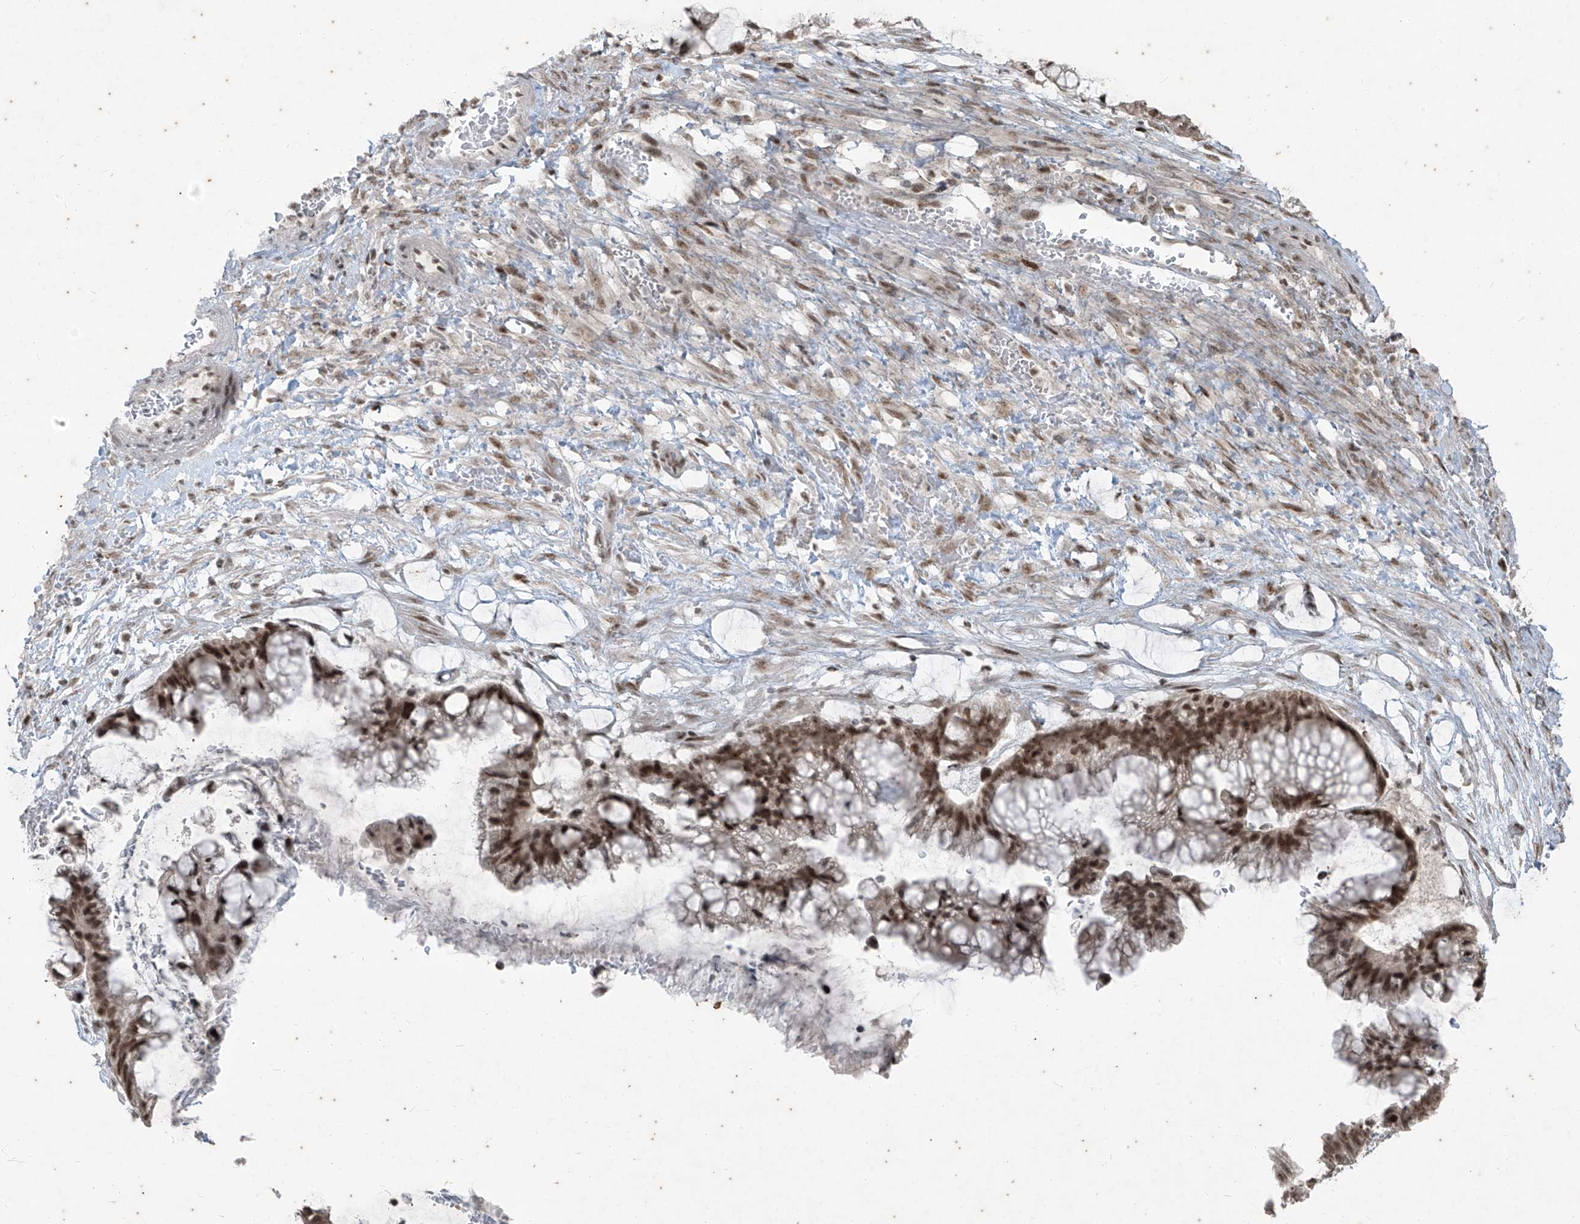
{"staining": {"intensity": "strong", "quantity": ">75%", "location": "nuclear"}, "tissue": "ovarian cancer", "cell_type": "Tumor cells", "image_type": "cancer", "snomed": [{"axis": "morphology", "description": "Cystadenocarcinoma, mucinous, NOS"}, {"axis": "topography", "description": "Ovary"}], "caption": "Immunohistochemistry (IHC) staining of mucinous cystadenocarcinoma (ovarian), which displays high levels of strong nuclear staining in approximately >75% of tumor cells indicating strong nuclear protein staining. The staining was performed using DAB (3,3'-diaminobenzidine) (brown) for protein detection and nuclei were counterstained in hematoxylin (blue).", "gene": "ZNF354B", "patient": {"sex": "female", "age": 37}}